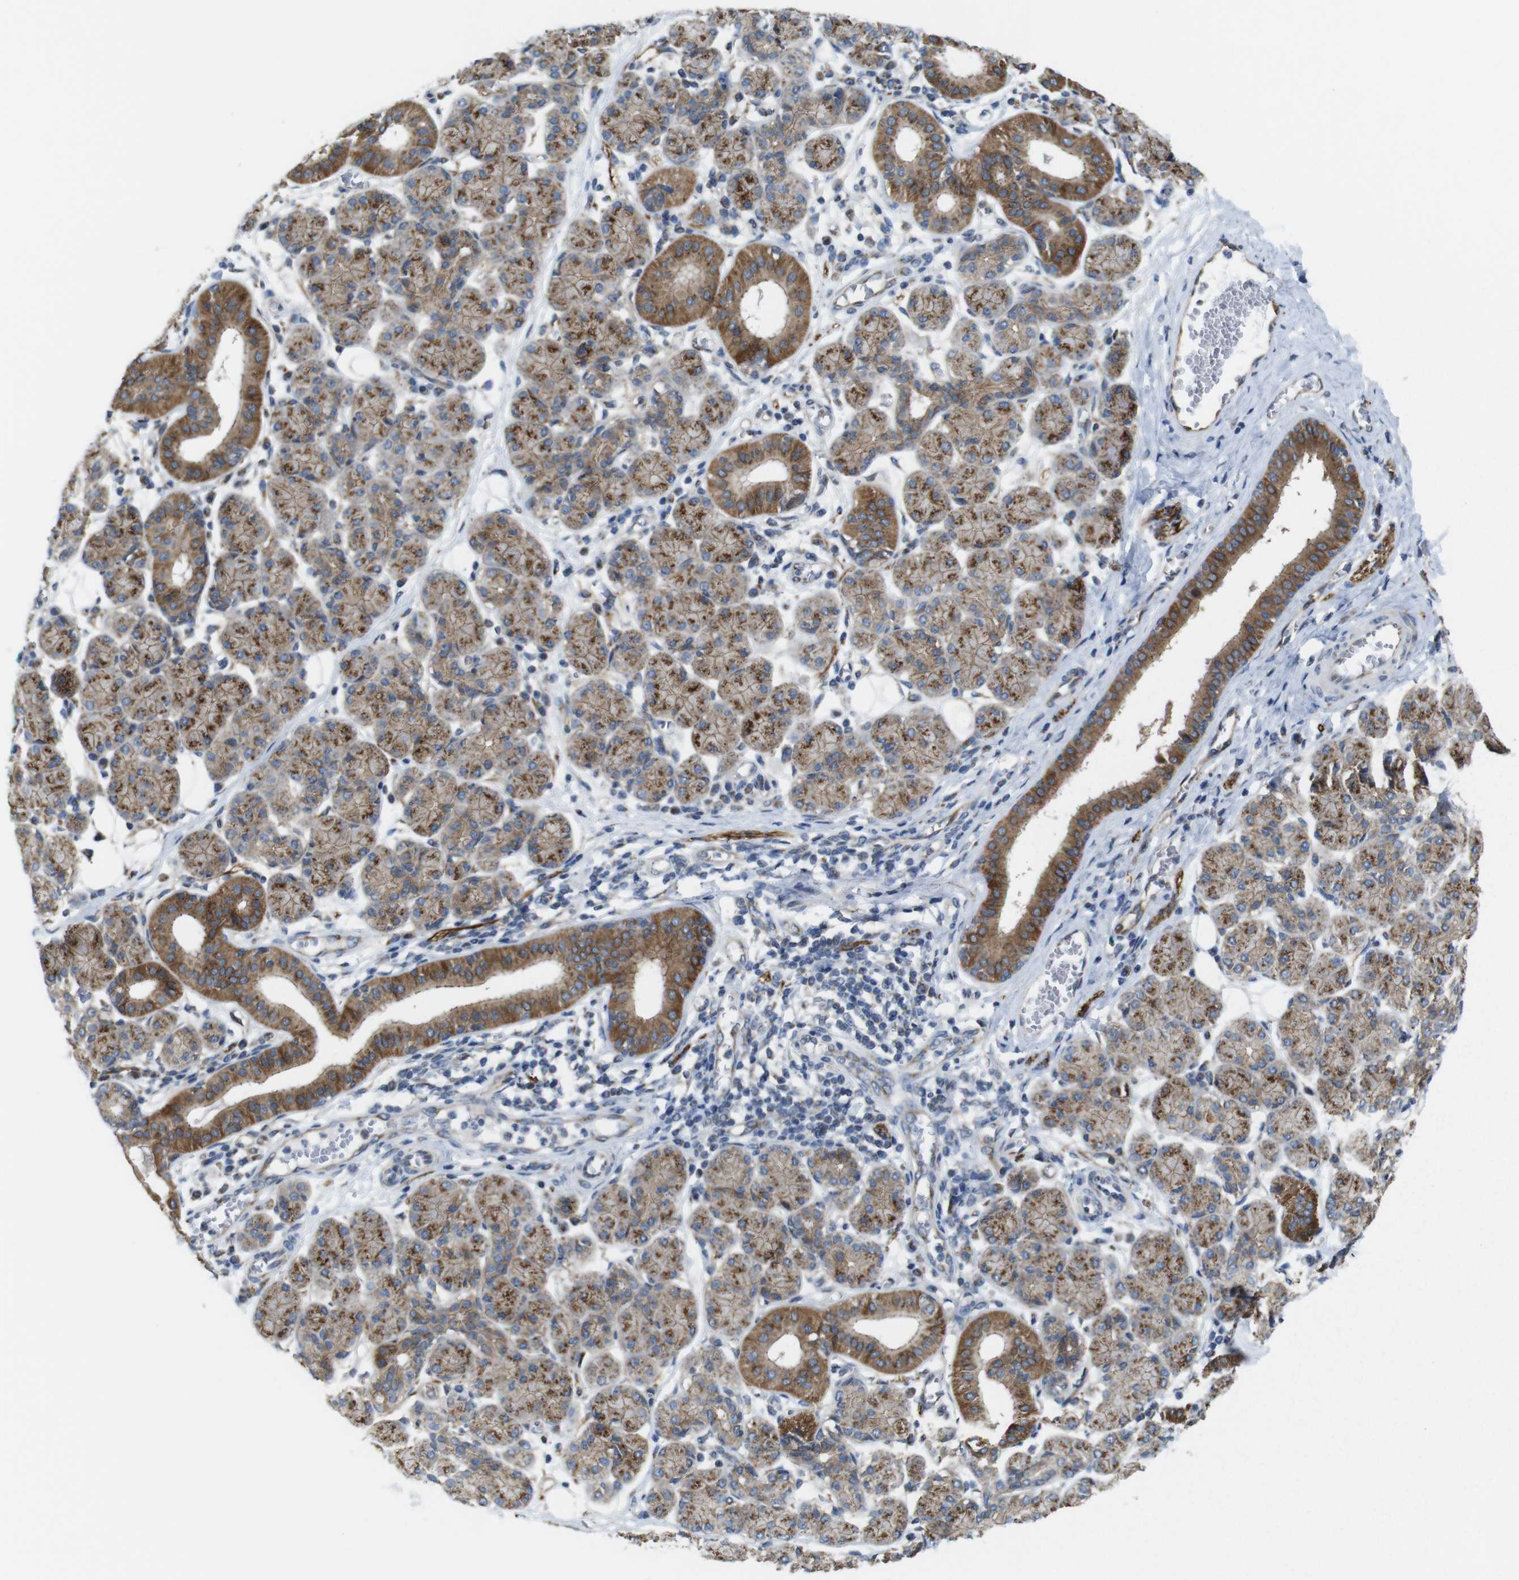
{"staining": {"intensity": "moderate", "quantity": ">75%", "location": "cytoplasmic/membranous"}, "tissue": "salivary gland", "cell_type": "Glandular cells", "image_type": "normal", "snomed": [{"axis": "morphology", "description": "Normal tissue, NOS"}, {"axis": "morphology", "description": "Inflammation, NOS"}, {"axis": "topography", "description": "Lymph node"}, {"axis": "topography", "description": "Salivary gland"}], "caption": "Glandular cells show moderate cytoplasmic/membranous staining in approximately >75% of cells in unremarkable salivary gland. Ihc stains the protein of interest in brown and the nuclei are stained blue.", "gene": "EFCAB14", "patient": {"sex": "male", "age": 3}}